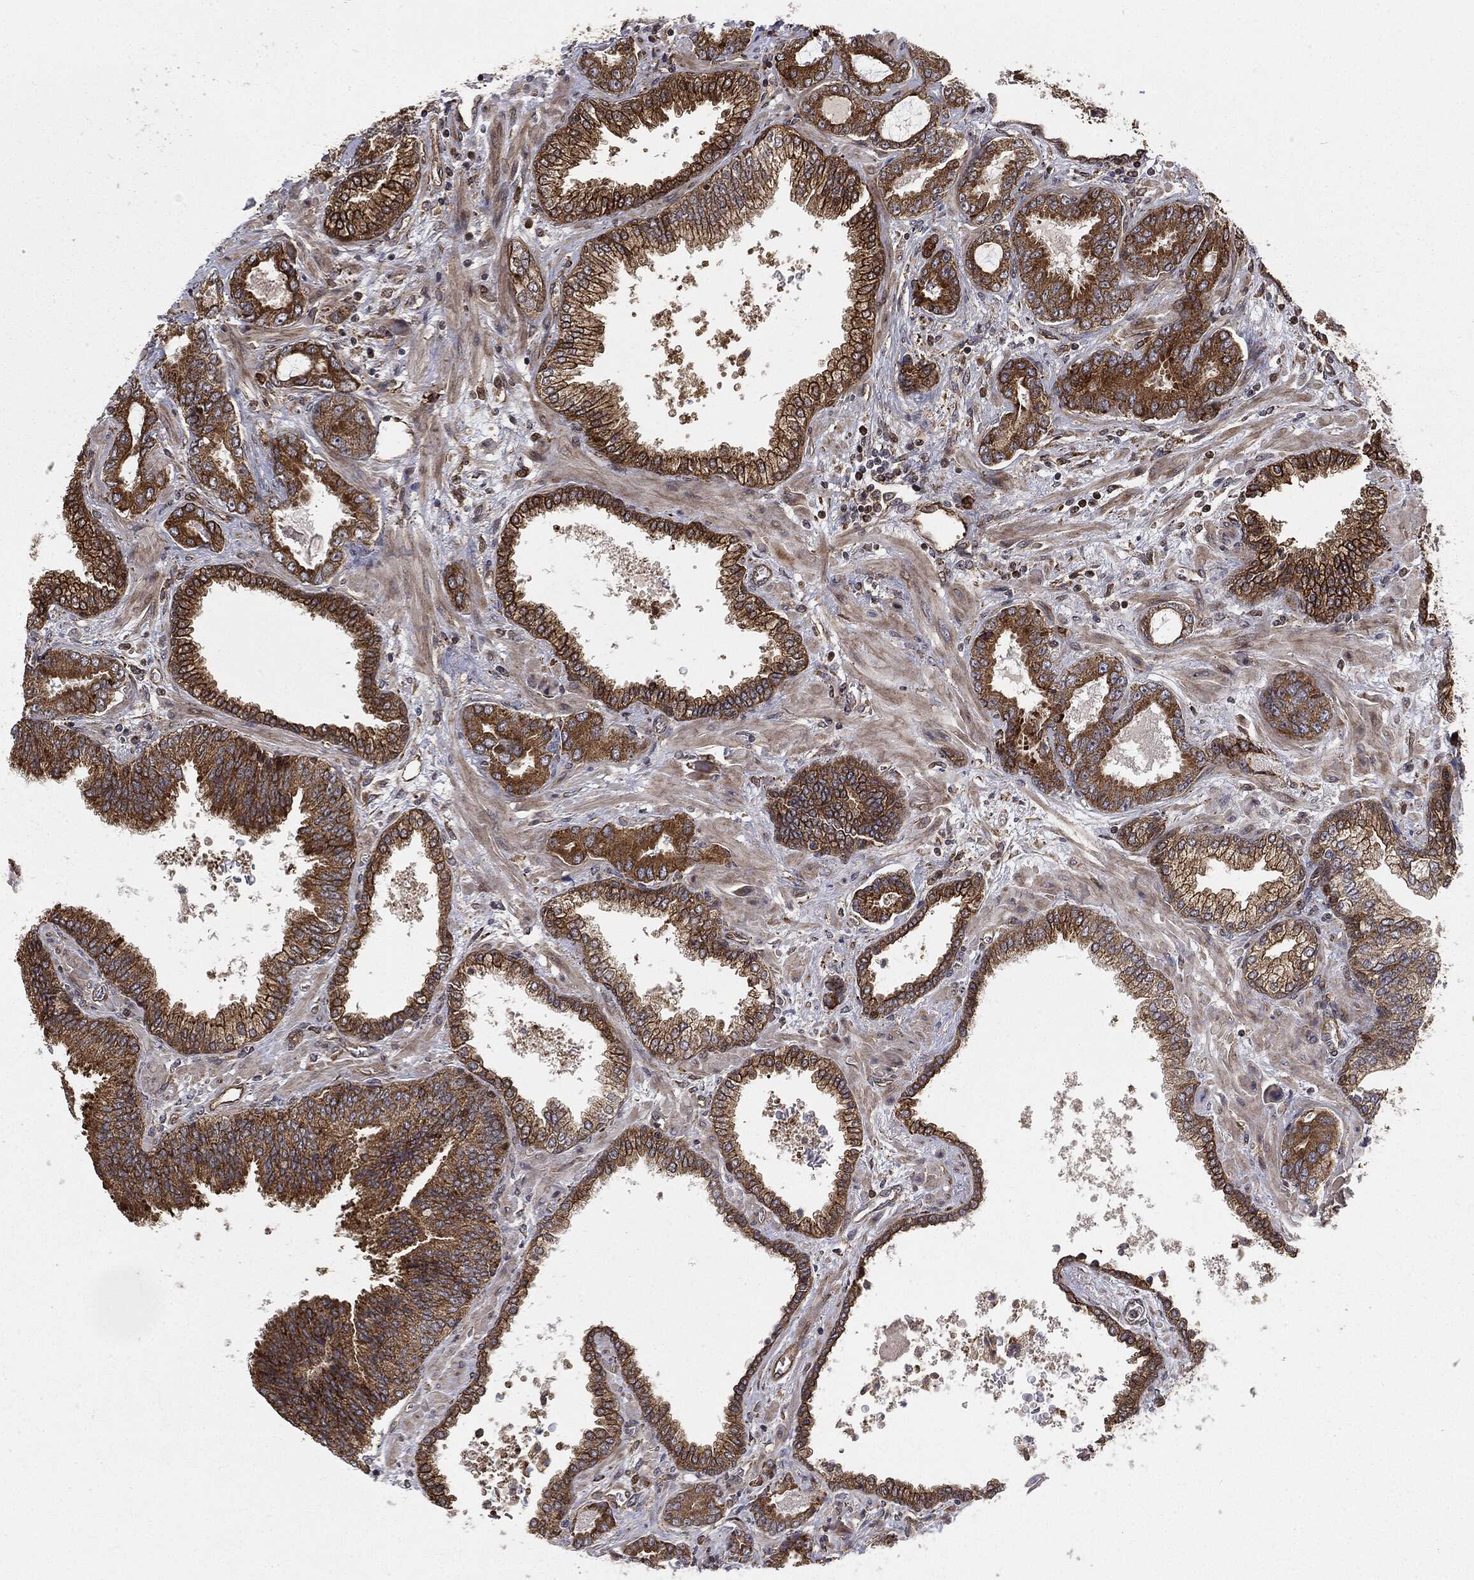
{"staining": {"intensity": "strong", "quantity": ">75%", "location": "cytoplasmic/membranous"}, "tissue": "prostate cancer", "cell_type": "Tumor cells", "image_type": "cancer", "snomed": [{"axis": "morphology", "description": "Adenocarcinoma, Low grade"}, {"axis": "topography", "description": "Prostate"}], "caption": "IHC photomicrograph of neoplastic tissue: prostate cancer (low-grade adenocarcinoma) stained using immunohistochemistry (IHC) exhibits high levels of strong protein expression localized specifically in the cytoplasmic/membranous of tumor cells, appearing as a cytoplasmic/membranous brown color.", "gene": "CYLD", "patient": {"sex": "male", "age": 68}}